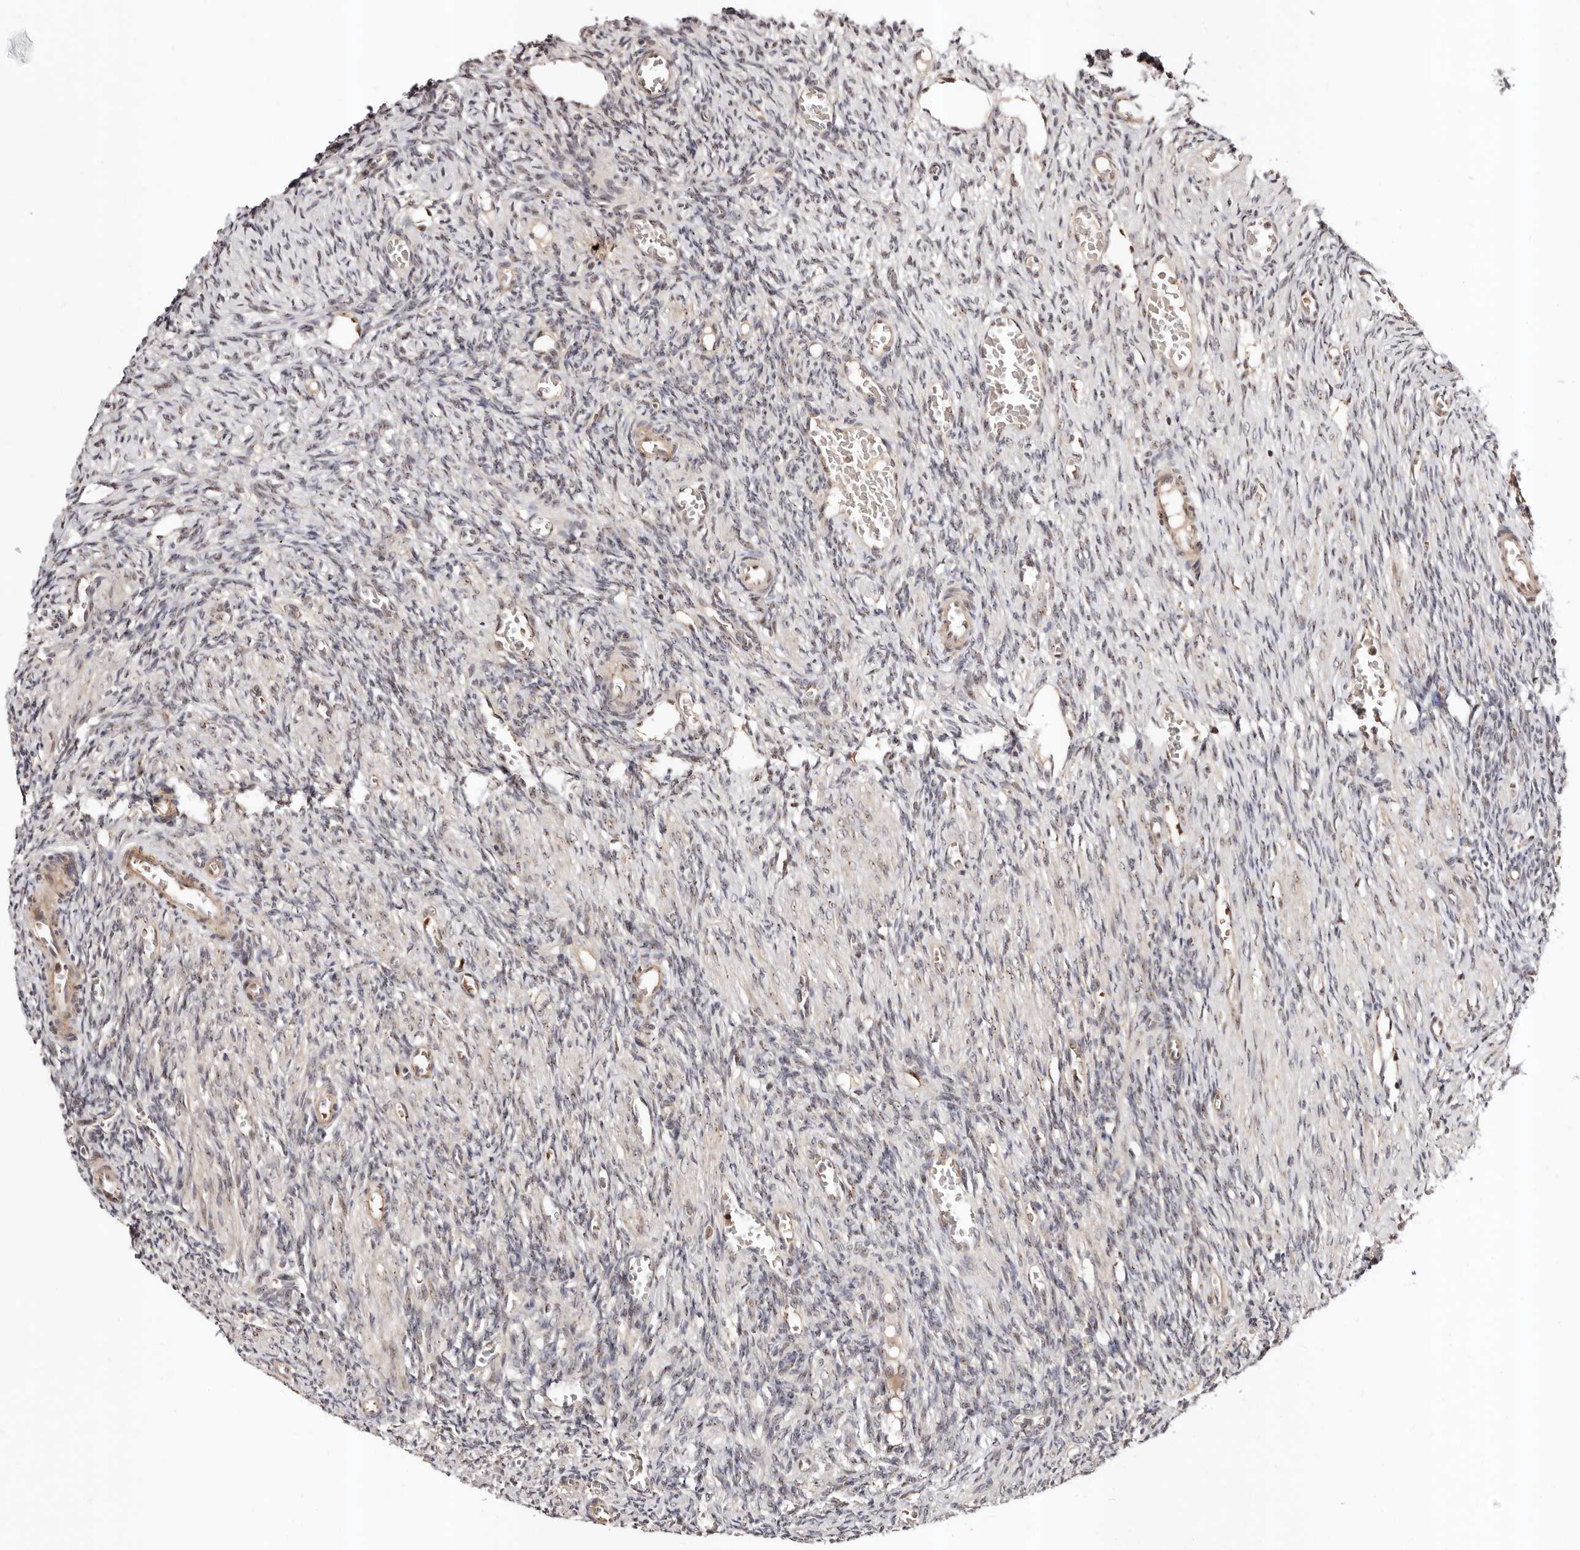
{"staining": {"intensity": "weak", "quantity": ">75%", "location": "nuclear"}, "tissue": "ovary", "cell_type": "Ovarian stroma cells", "image_type": "normal", "snomed": [{"axis": "morphology", "description": "Normal tissue, NOS"}, {"axis": "topography", "description": "Ovary"}], "caption": "High-magnification brightfield microscopy of normal ovary stained with DAB (brown) and counterstained with hematoxylin (blue). ovarian stroma cells exhibit weak nuclear expression is appreciated in approximately>75% of cells.", "gene": "APOL6", "patient": {"sex": "female", "age": 27}}